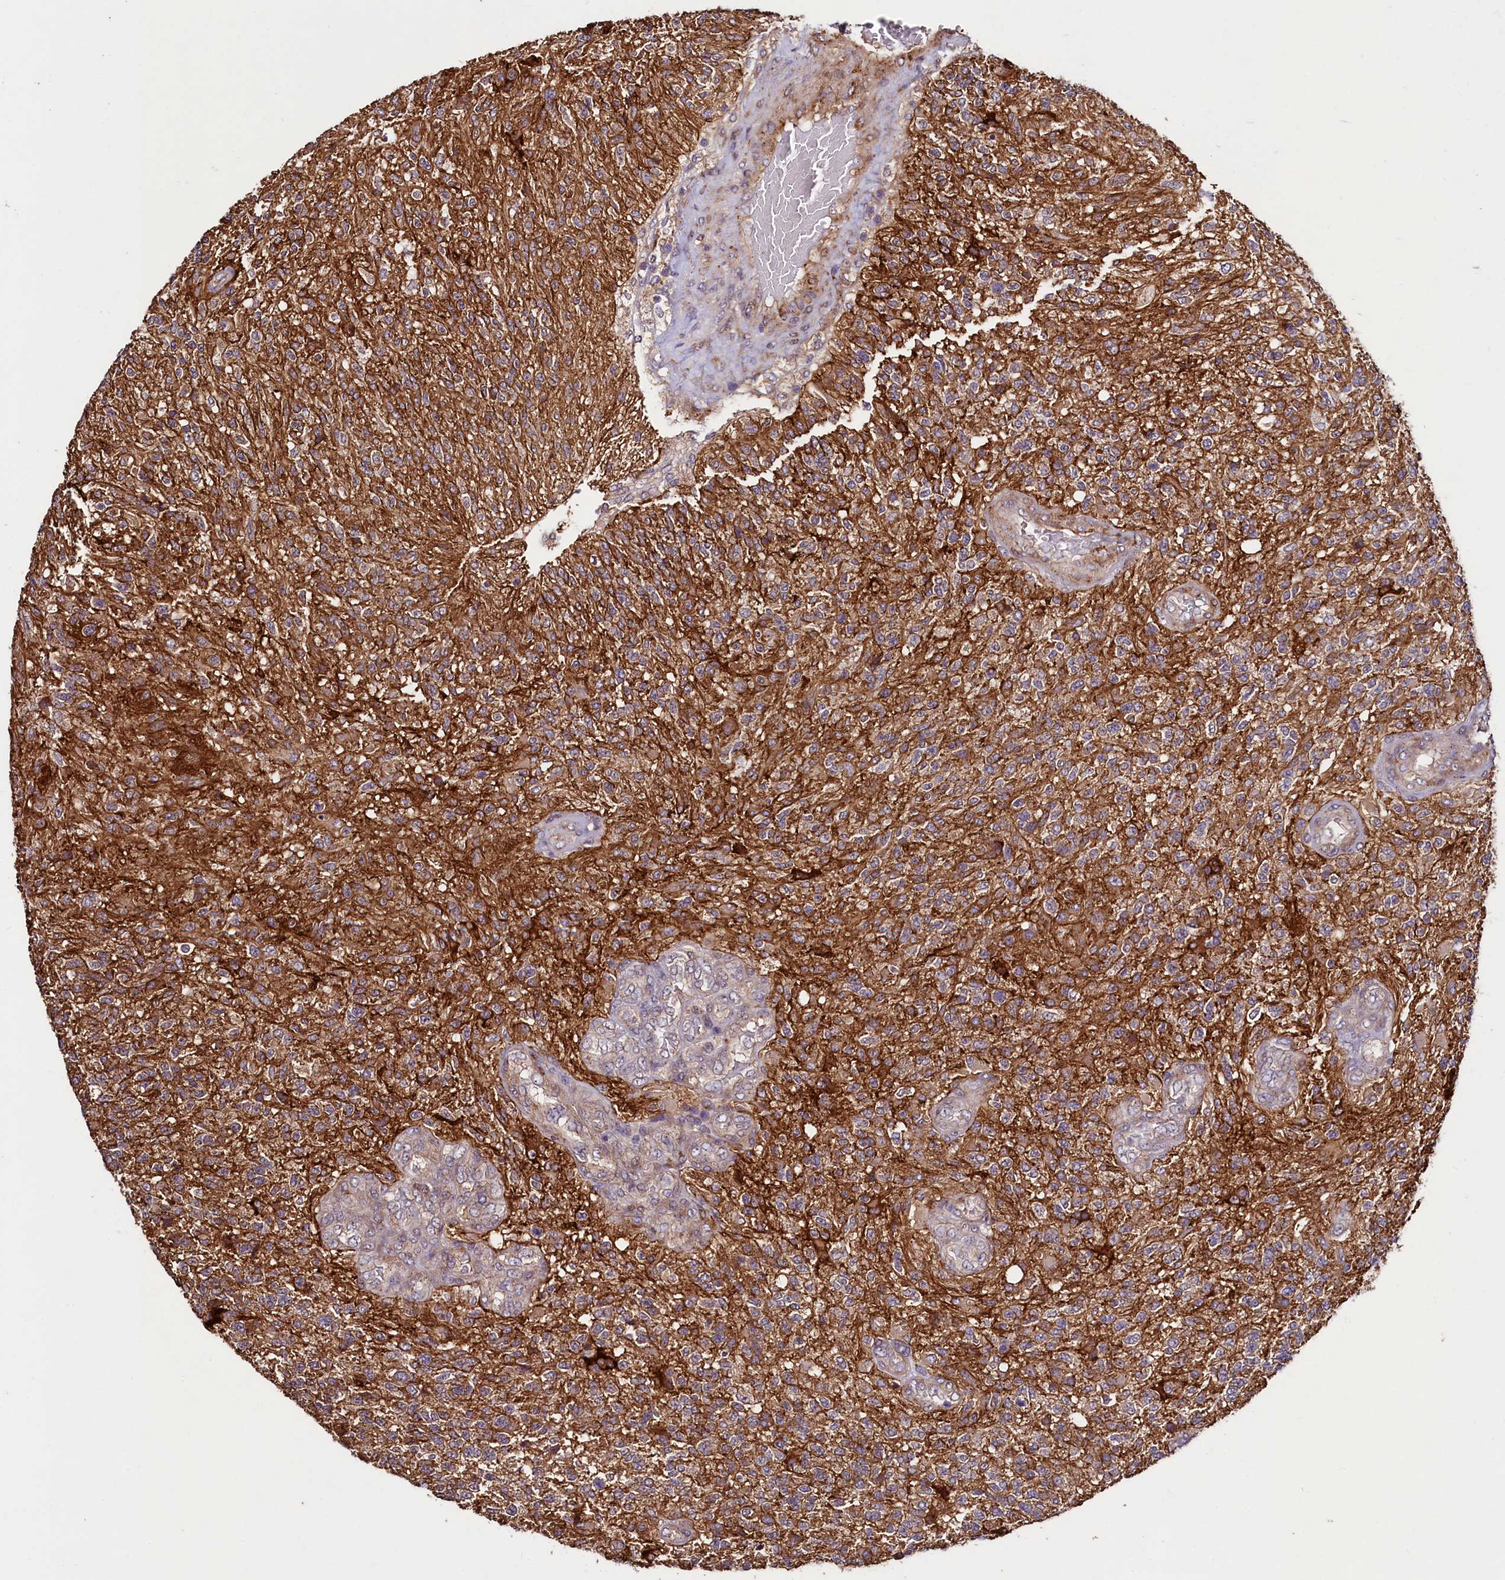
{"staining": {"intensity": "weak", "quantity": "25%-75%", "location": "cytoplasmic/membranous"}, "tissue": "glioma", "cell_type": "Tumor cells", "image_type": "cancer", "snomed": [{"axis": "morphology", "description": "Glioma, malignant, High grade"}, {"axis": "topography", "description": "Brain"}], "caption": "There is low levels of weak cytoplasmic/membranous expression in tumor cells of malignant glioma (high-grade), as demonstrated by immunohistochemical staining (brown color).", "gene": "PALM", "patient": {"sex": "male", "age": 56}}